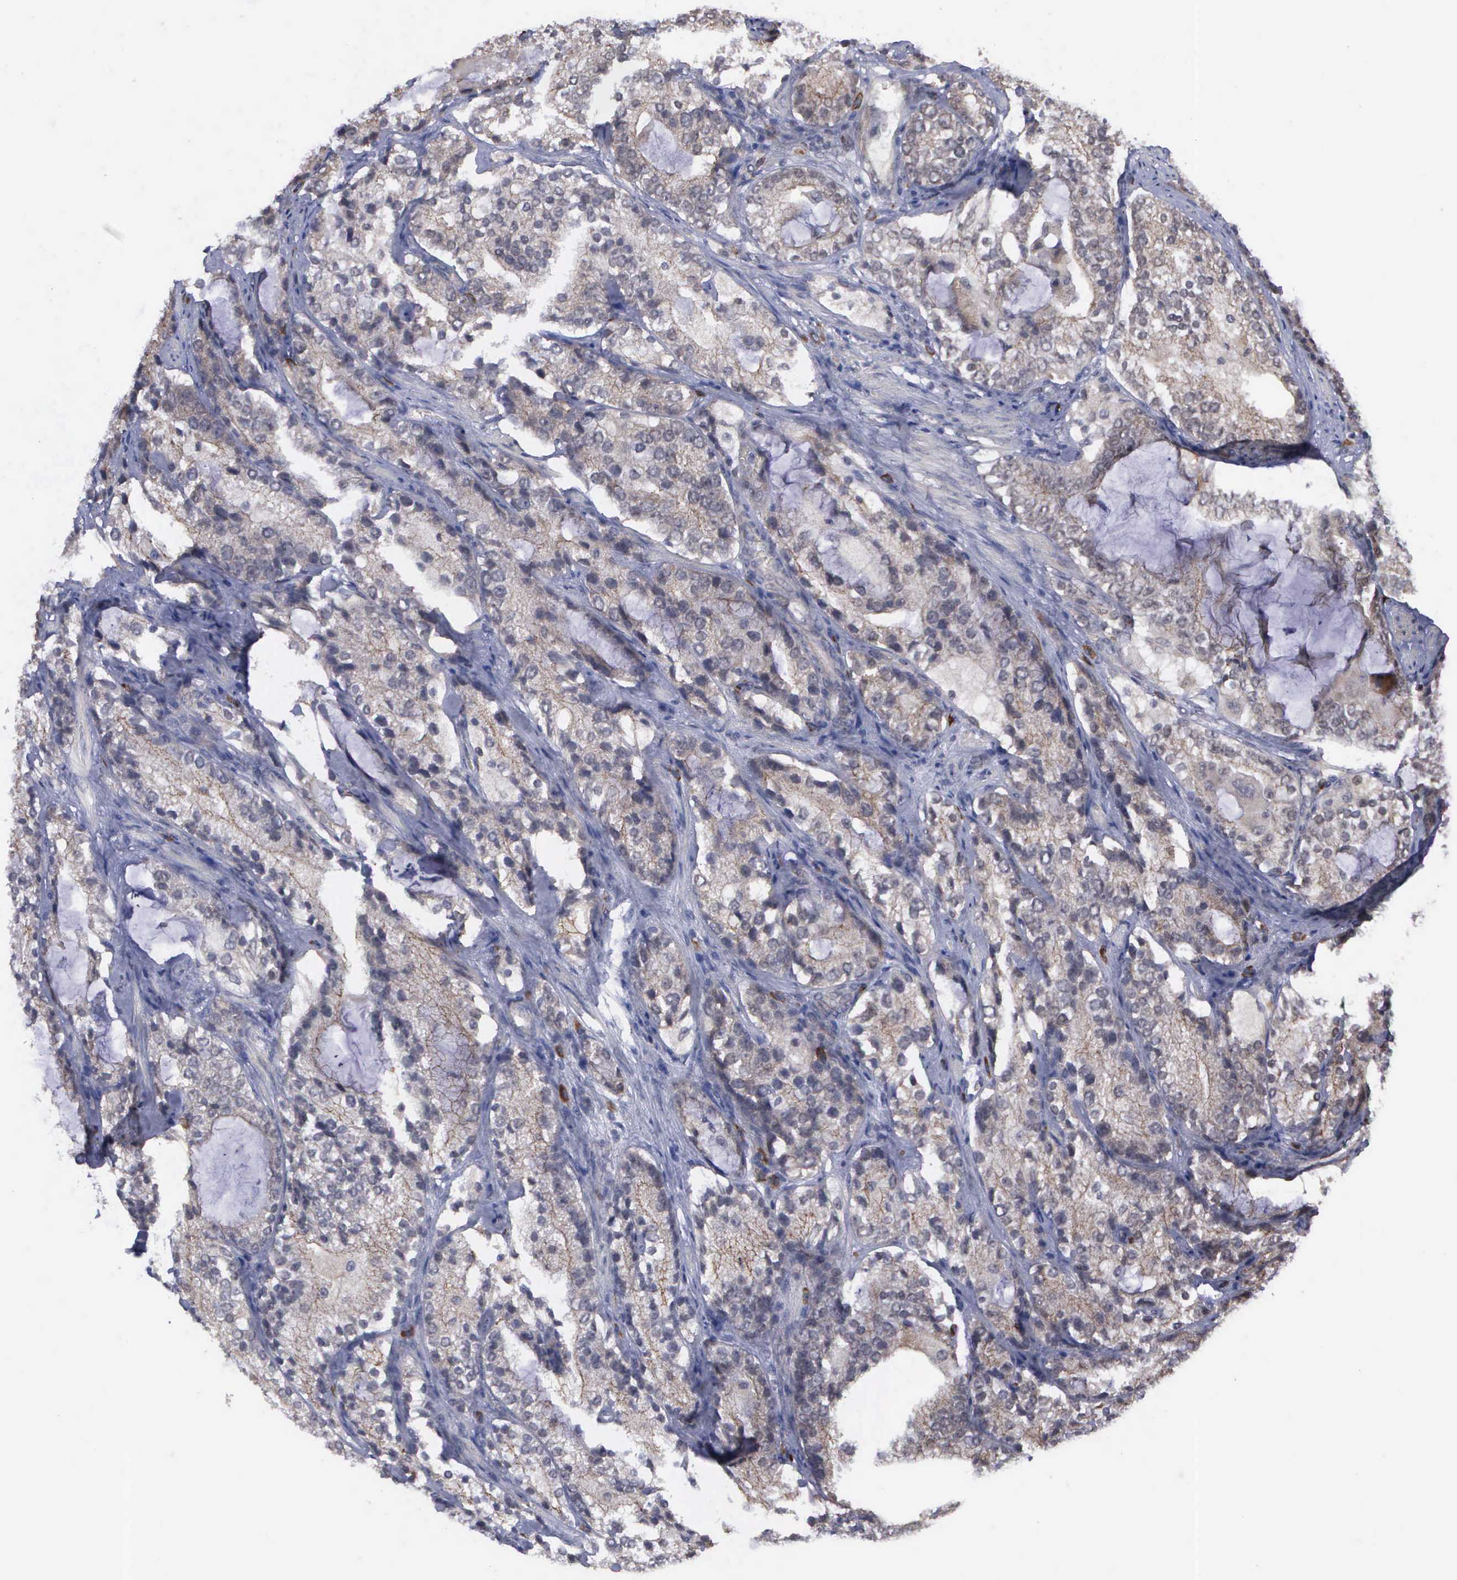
{"staining": {"intensity": "weak", "quantity": "25%-75%", "location": "cytoplasmic/membranous"}, "tissue": "prostate cancer", "cell_type": "Tumor cells", "image_type": "cancer", "snomed": [{"axis": "morphology", "description": "Adenocarcinoma, High grade"}, {"axis": "topography", "description": "Prostate"}], "caption": "Immunohistochemical staining of adenocarcinoma (high-grade) (prostate) displays low levels of weak cytoplasmic/membranous protein positivity in approximately 25%-75% of tumor cells.", "gene": "MAP3K9", "patient": {"sex": "male", "age": 63}}